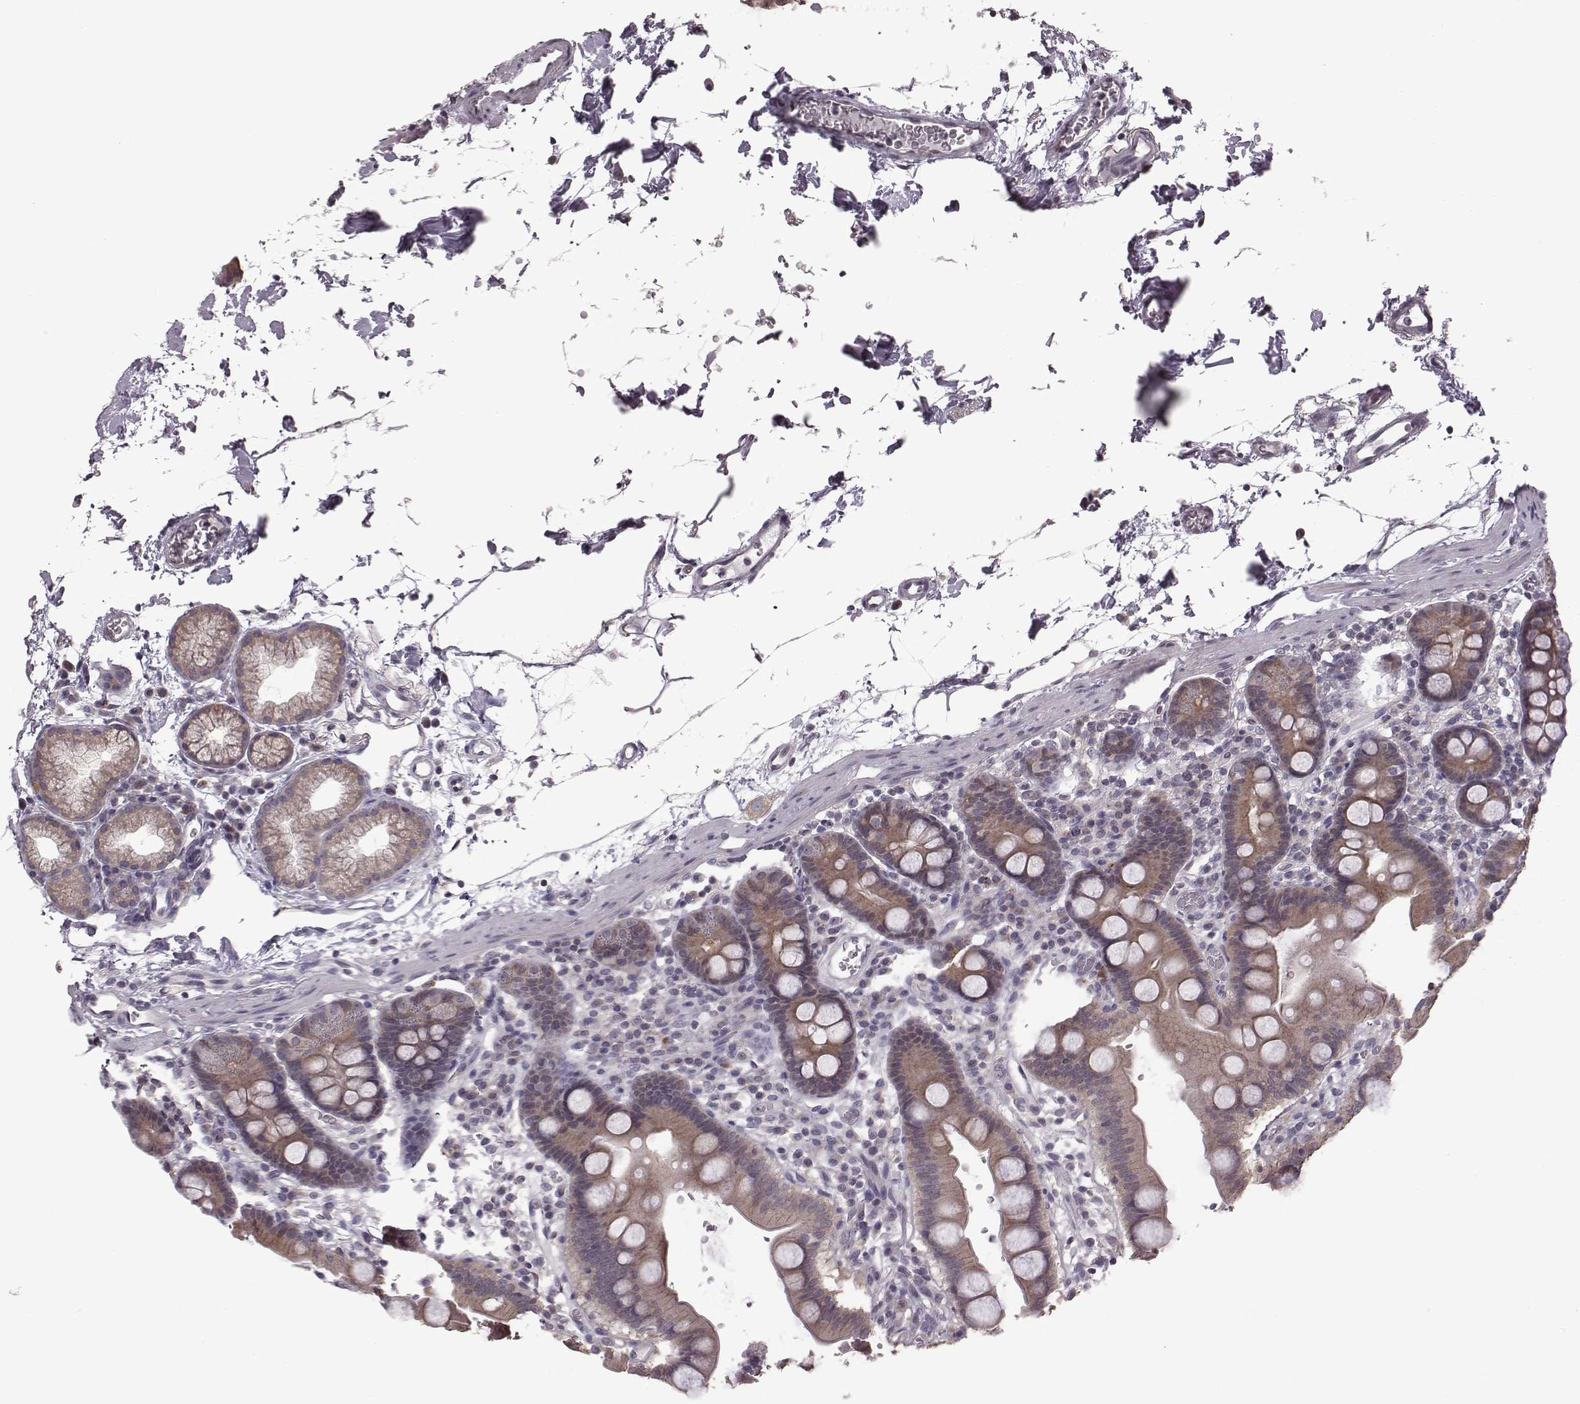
{"staining": {"intensity": "moderate", "quantity": "25%-75%", "location": "cytoplasmic/membranous"}, "tissue": "duodenum", "cell_type": "Glandular cells", "image_type": "normal", "snomed": [{"axis": "morphology", "description": "Normal tissue, NOS"}, {"axis": "topography", "description": "Duodenum"}], "caption": "Immunohistochemical staining of benign human duodenum exhibits 25%-75% levels of moderate cytoplasmic/membranous protein positivity in about 25%-75% of glandular cells.", "gene": "BICDL1", "patient": {"sex": "male", "age": 59}}